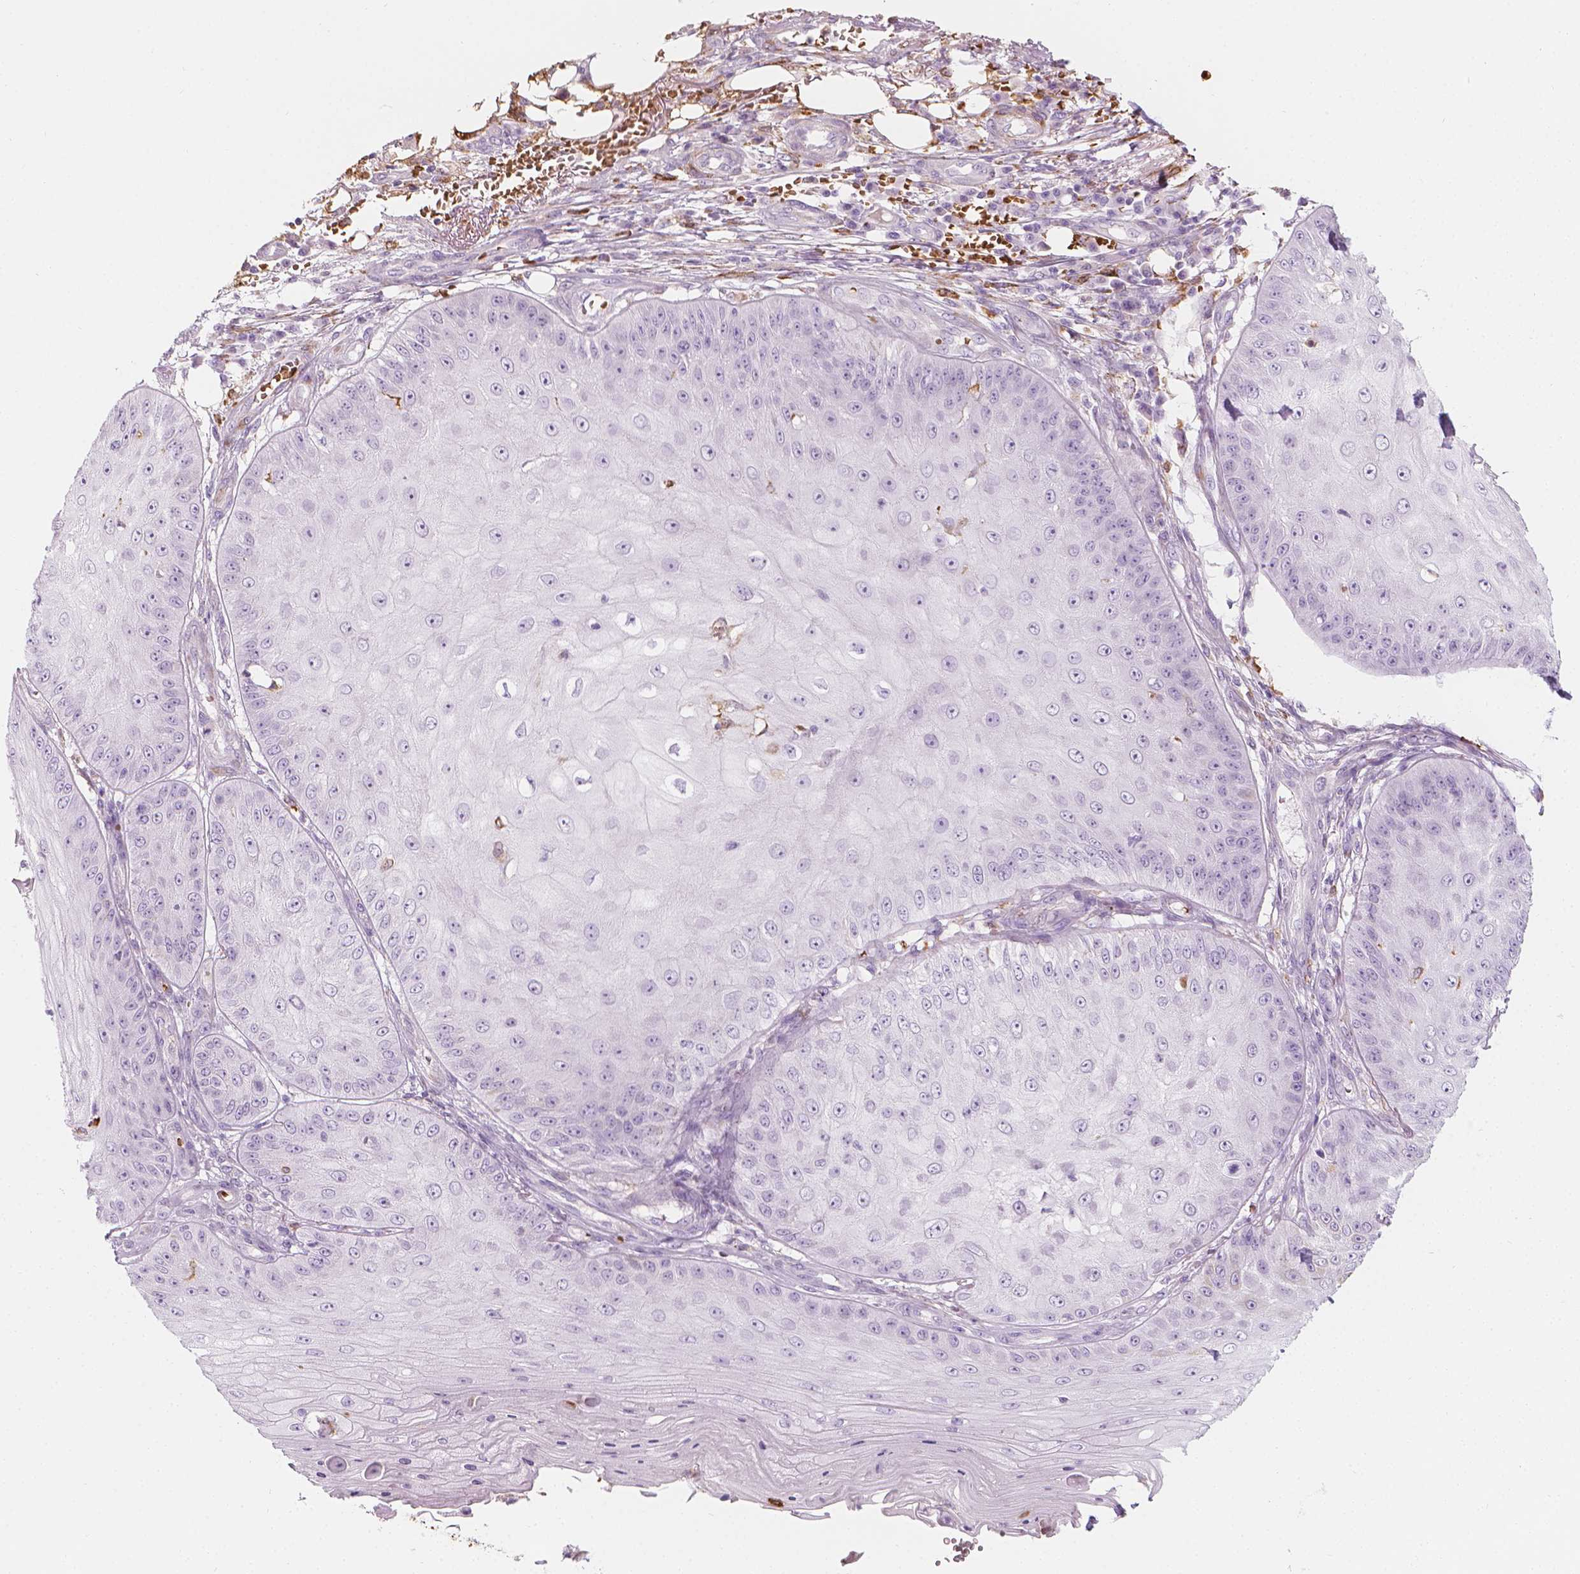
{"staining": {"intensity": "negative", "quantity": "none", "location": "none"}, "tissue": "skin cancer", "cell_type": "Tumor cells", "image_type": "cancer", "snomed": [{"axis": "morphology", "description": "Squamous cell carcinoma, NOS"}, {"axis": "topography", "description": "Skin"}], "caption": "The image reveals no staining of tumor cells in skin squamous cell carcinoma.", "gene": "CES1", "patient": {"sex": "male", "age": 70}}